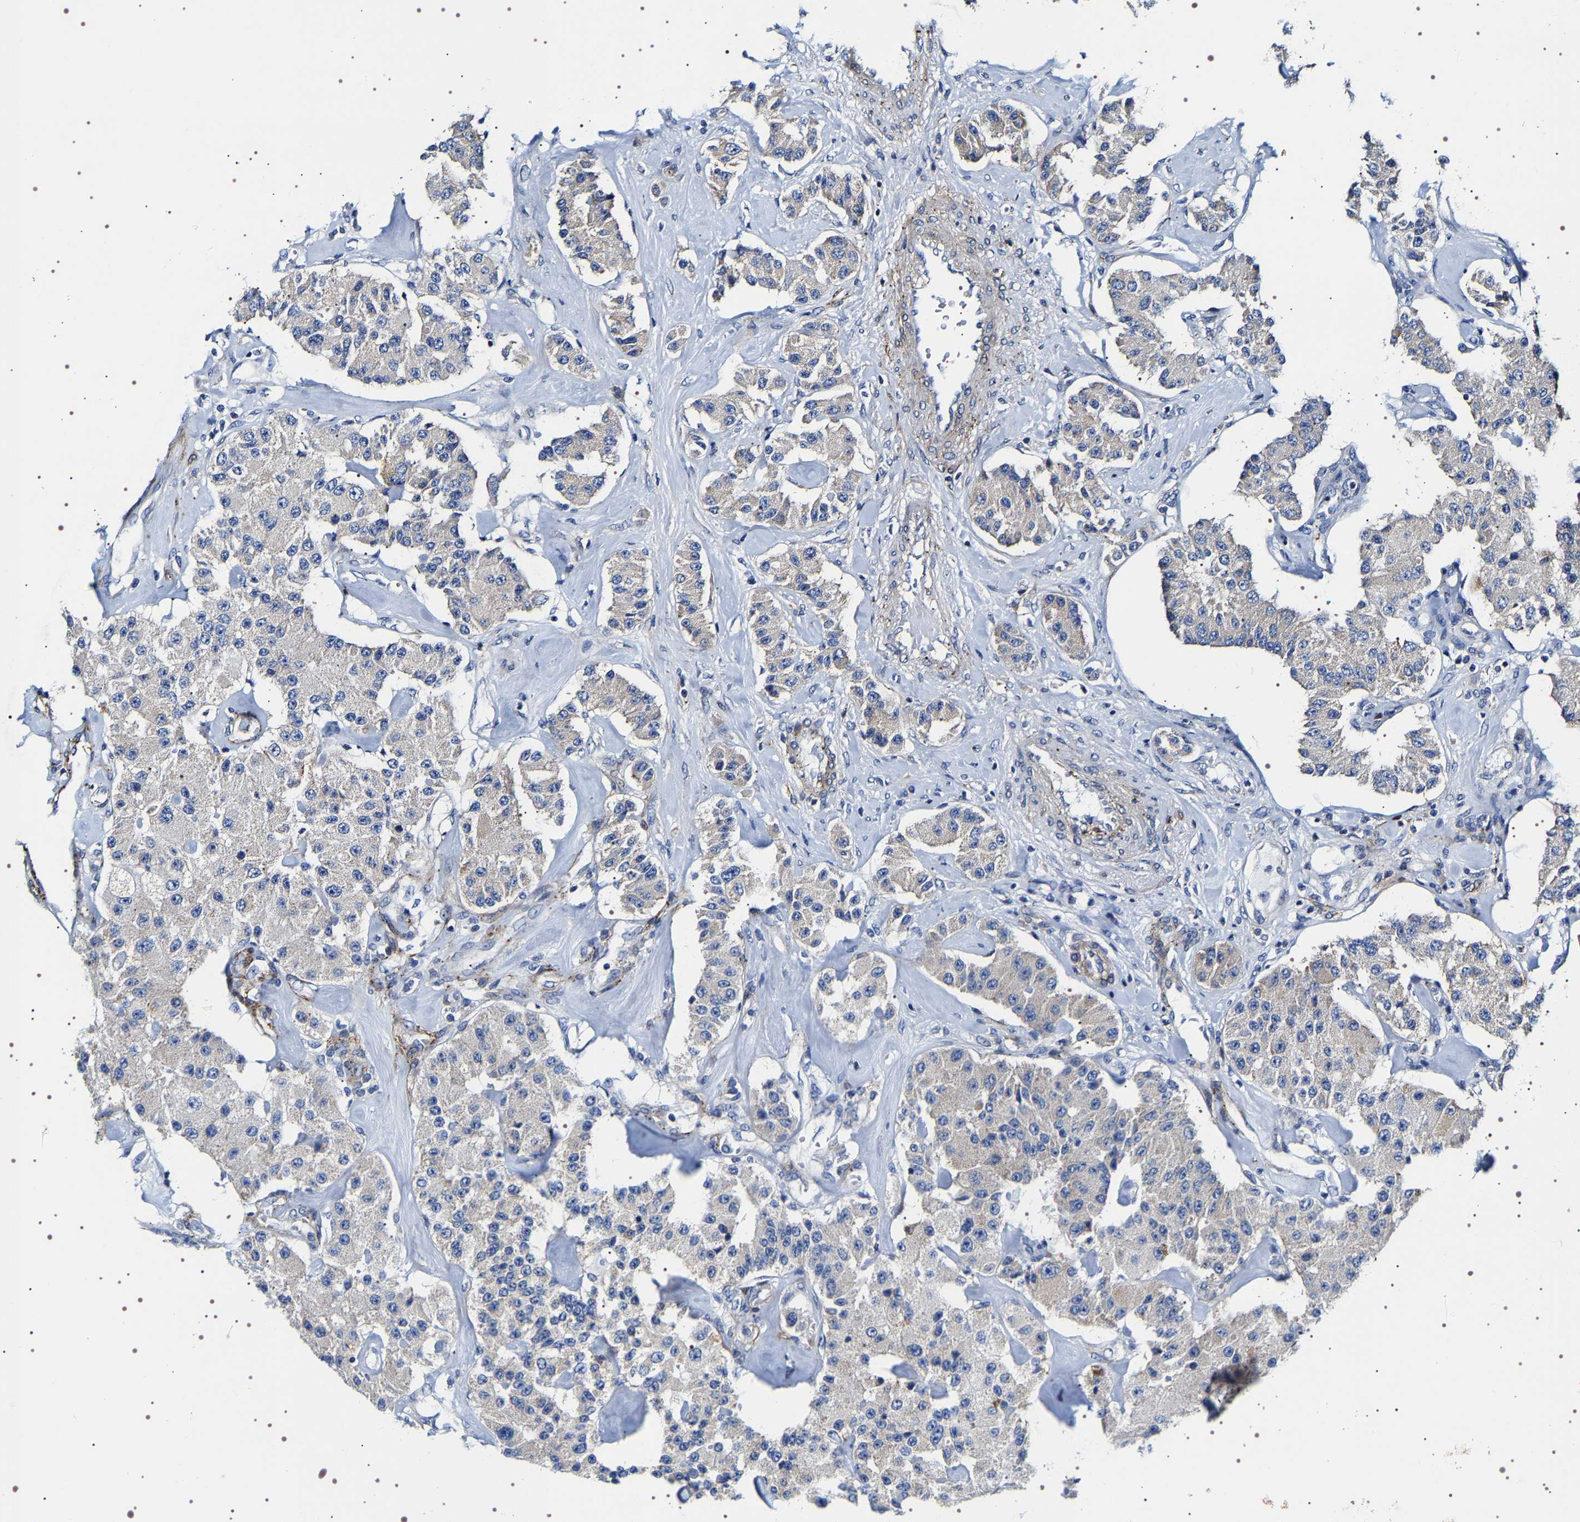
{"staining": {"intensity": "negative", "quantity": "none", "location": "none"}, "tissue": "carcinoid", "cell_type": "Tumor cells", "image_type": "cancer", "snomed": [{"axis": "morphology", "description": "Carcinoid, malignant, NOS"}, {"axis": "topography", "description": "Pancreas"}], "caption": "This is an immunohistochemistry (IHC) micrograph of carcinoid (malignant). There is no staining in tumor cells.", "gene": "SQLE", "patient": {"sex": "male", "age": 41}}